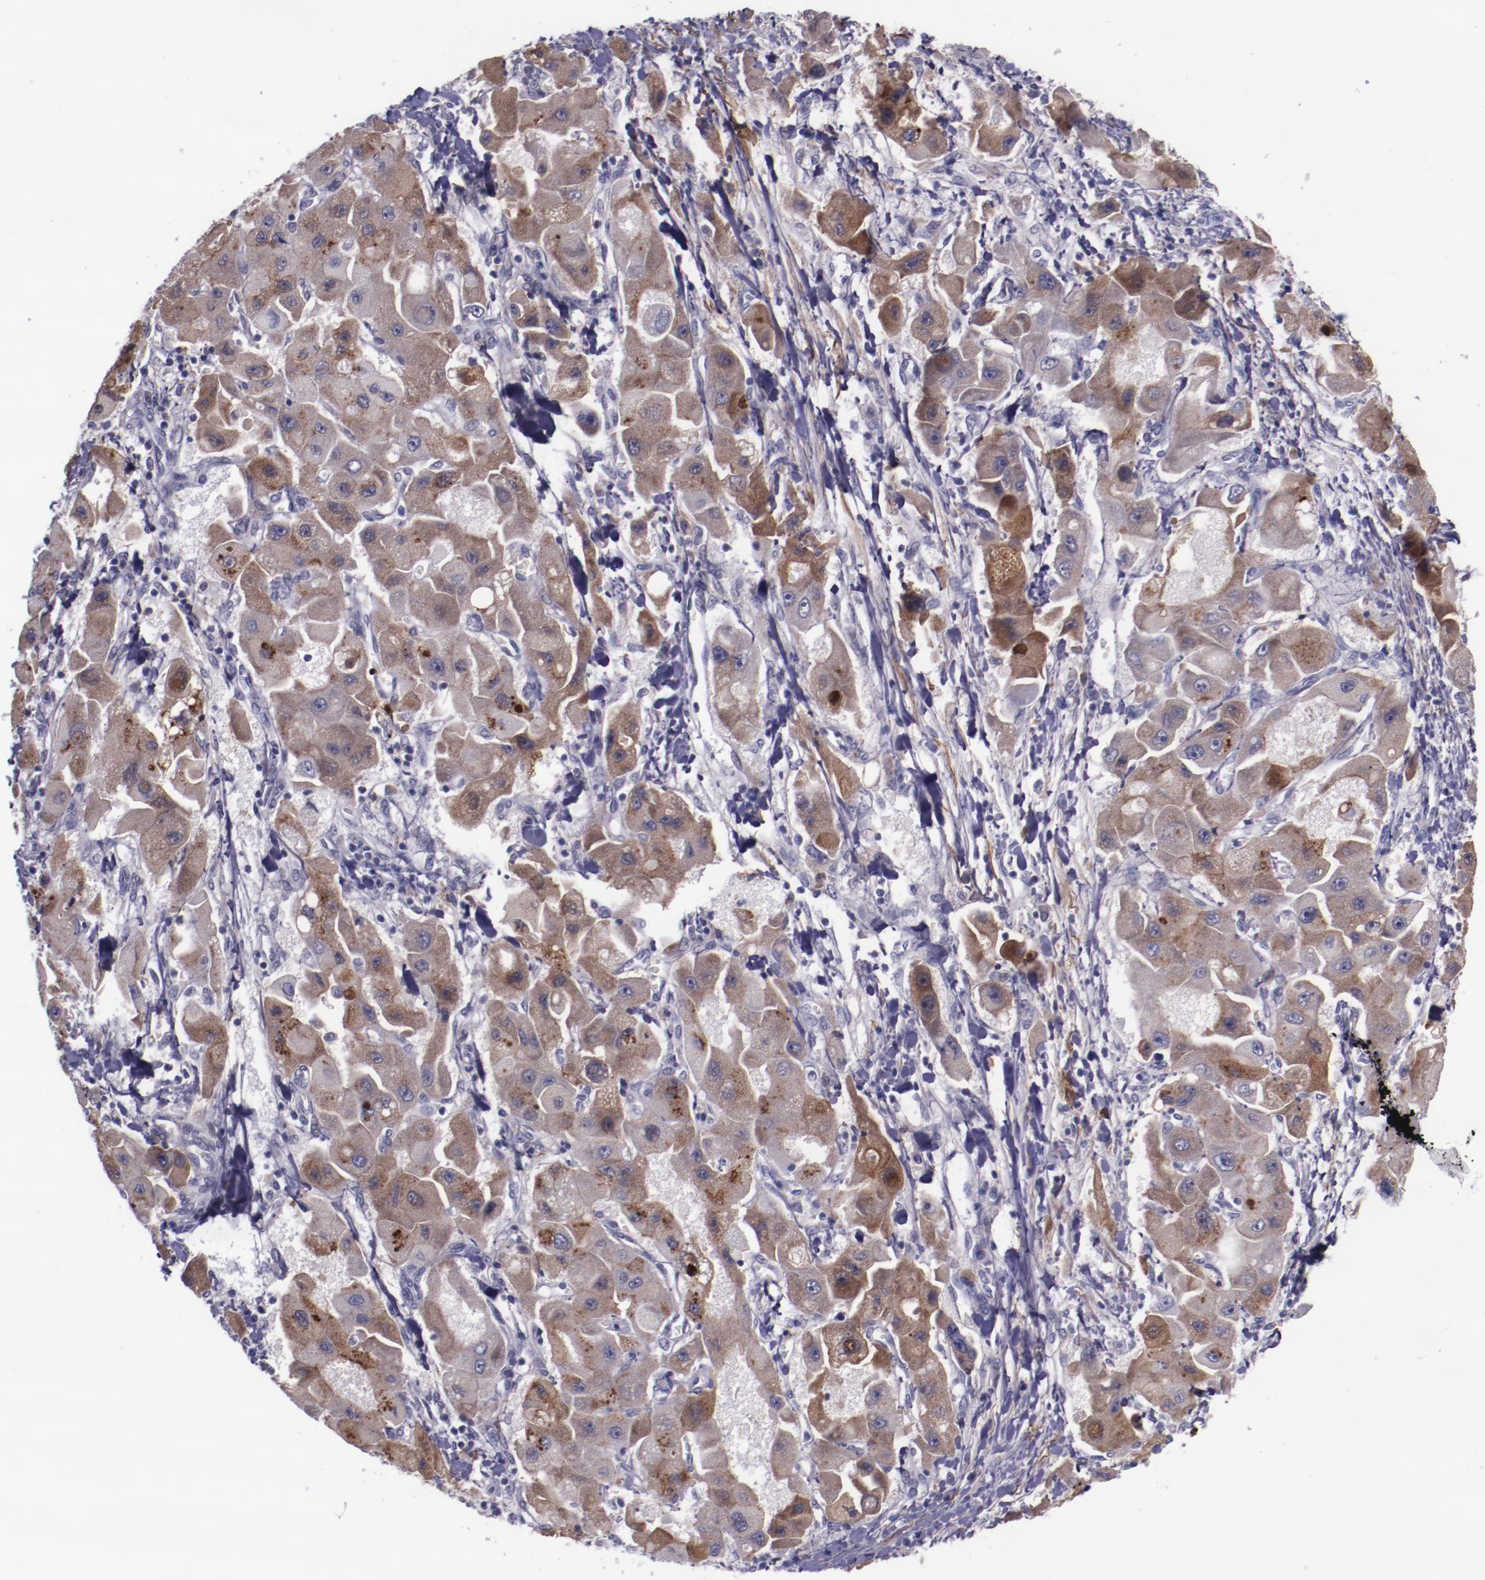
{"staining": {"intensity": "moderate", "quantity": ">75%", "location": "cytoplasmic/membranous"}, "tissue": "liver cancer", "cell_type": "Tumor cells", "image_type": "cancer", "snomed": [{"axis": "morphology", "description": "Carcinoma, Hepatocellular, NOS"}, {"axis": "topography", "description": "Liver"}], "caption": "Immunohistochemistry (IHC) photomicrograph of neoplastic tissue: human liver cancer (hepatocellular carcinoma) stained using IHC demonstrates medium levels of moderate protein expression localized specifically in the cytoplasmic/membranous of tumor cells, appearing as a cytoplasmic/membranous brown color.", "gene": "APOH", "patient": {"sex": "male", "age": 24}}